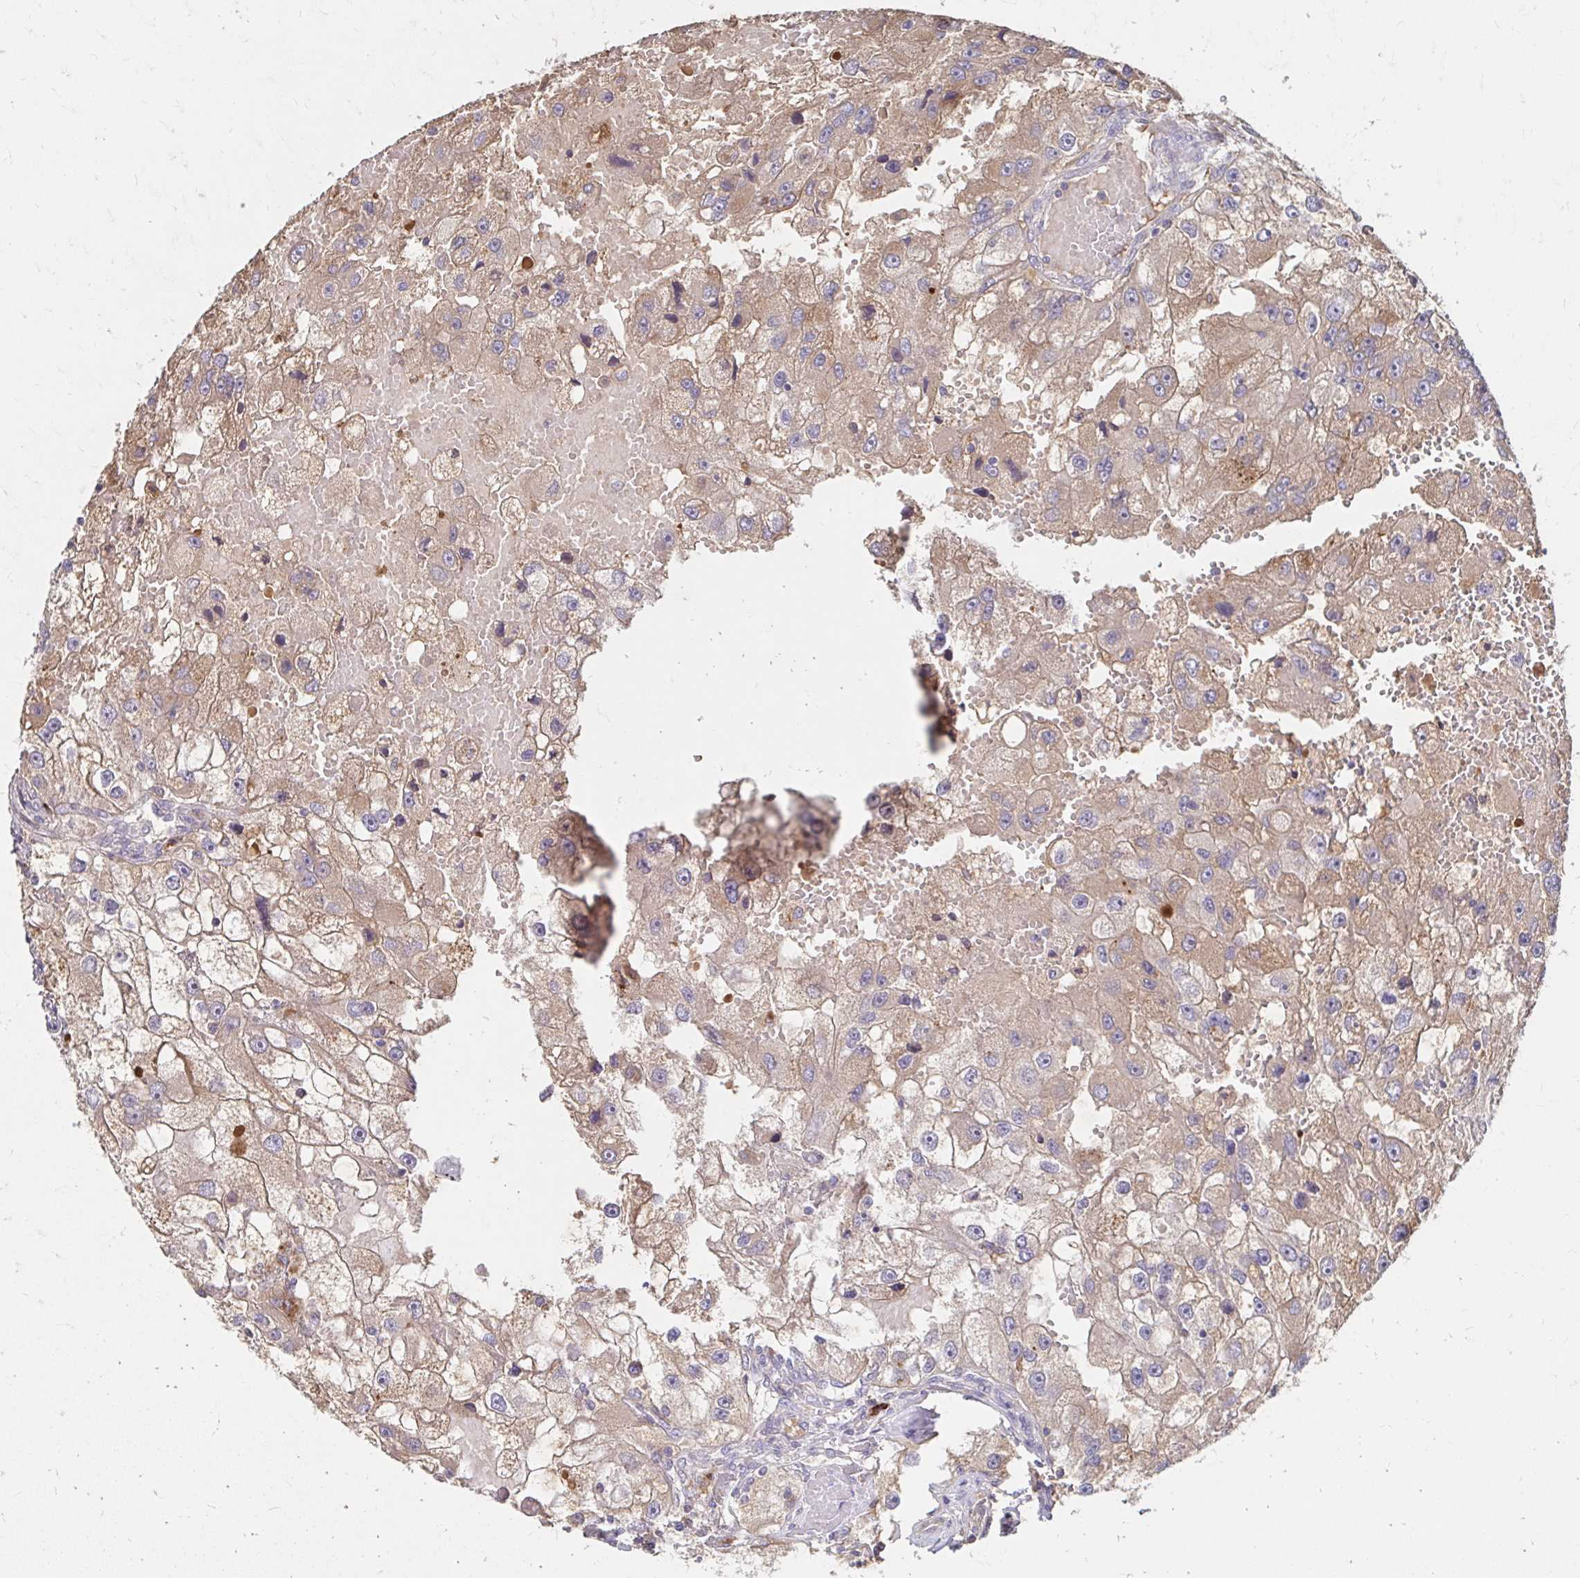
{"staining": {"intensity": "weak", "quantity": ">75%", "location": "cytoplasmic/membranous"}, "tissue": "renal cancer", "cell_type": "Tumor cells", "image_type": "cancer", "snomed": [{"axis": "morphology", "description": "Adenocarcinoma, NOS"}, {"axis": "topography", "description": "Kidney"}], "caption": "Brown immunohistochemical staining in renal adenocarcinoma shows weak cytoplasmic/membranous expression in approximately >75% of tumor cells.", "gene": "HMGCS2", "patient": {"sex": "male", "age": 63}}